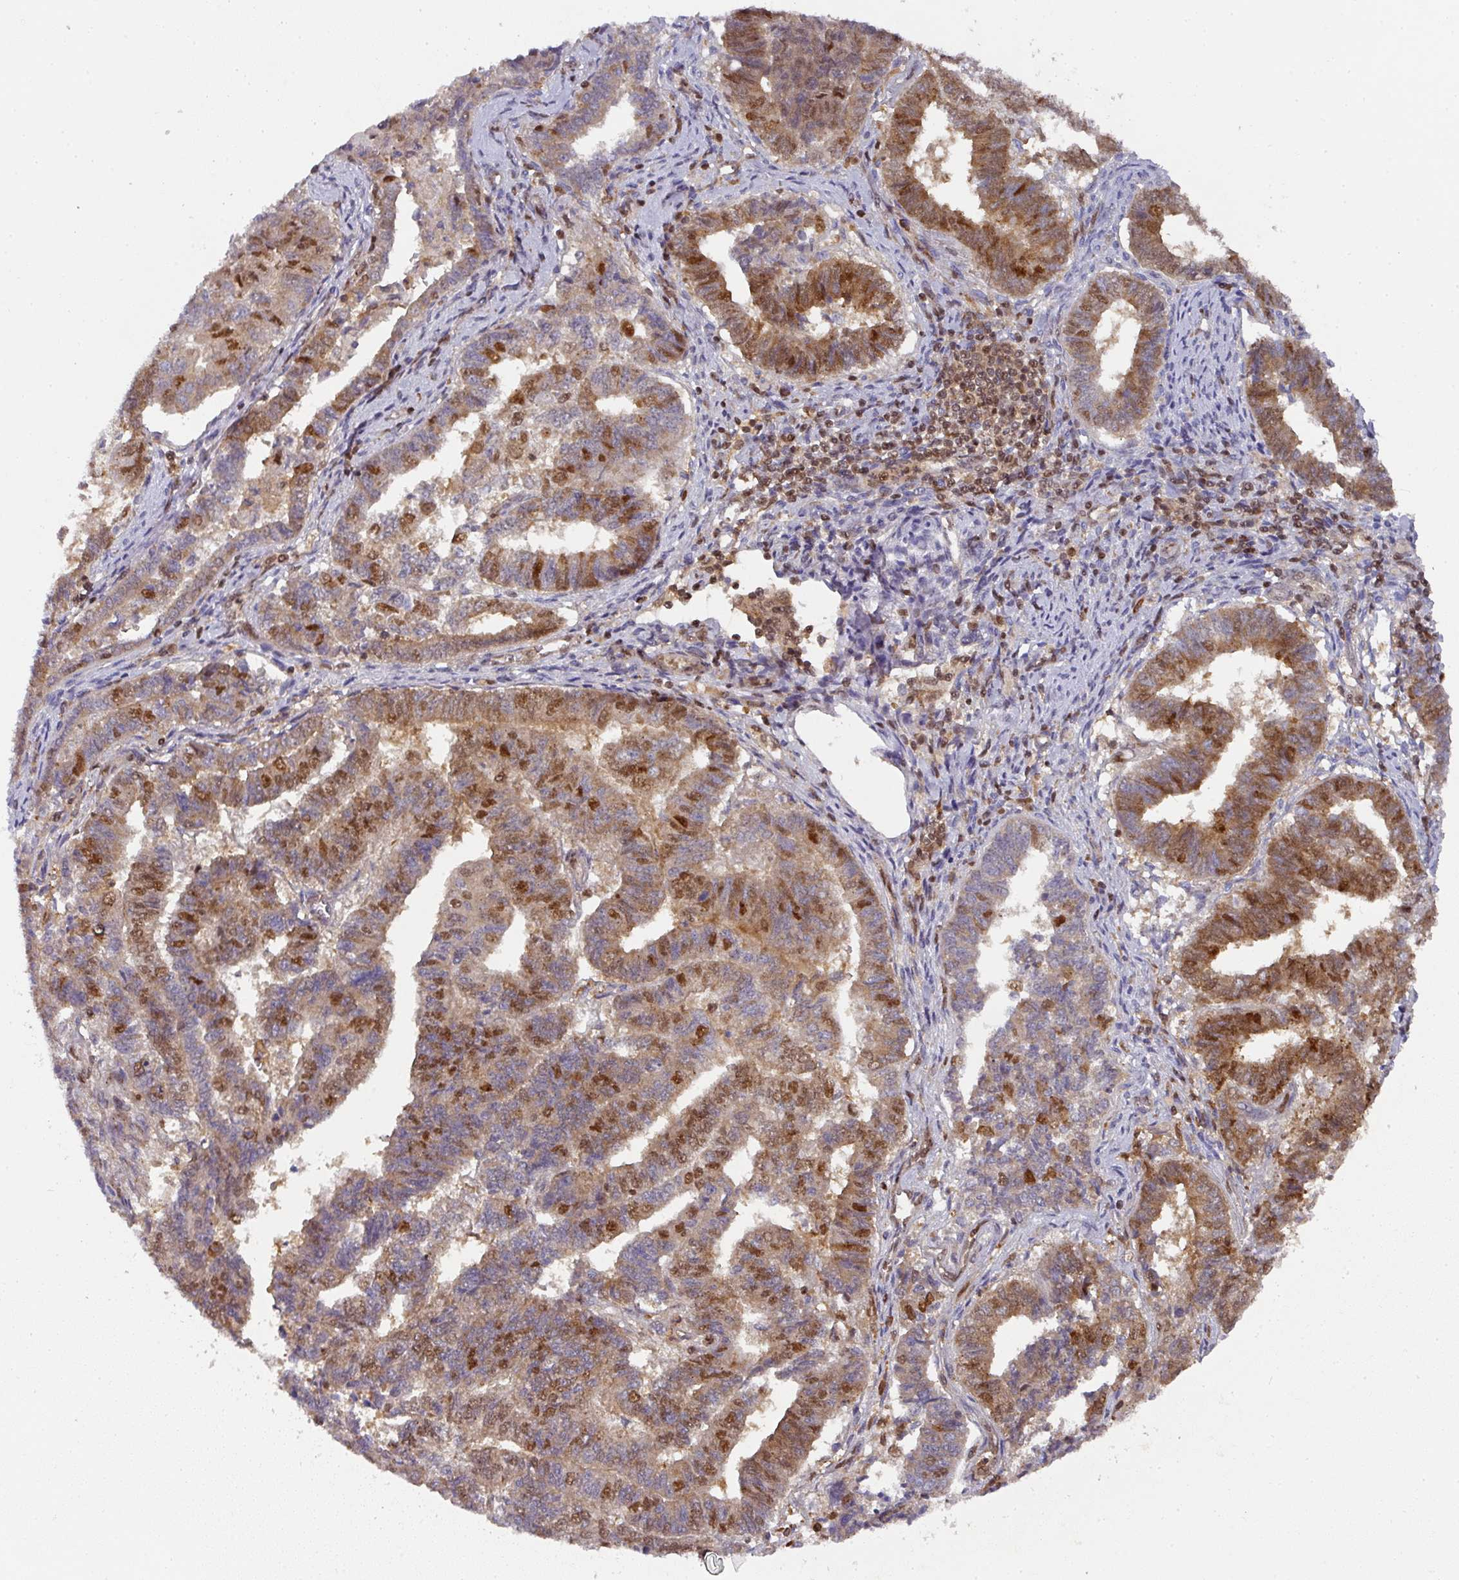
{"staining": {"intensity": "moderate", "quantity": "25%-75%", "location": "cytoplasmic/membranous,nuclear"}, "tissue": "endometrial cancer", "cell_type": "Tumor cells", "image_type": "cancer", "snomed": [{"axis": "morphology", "description": "Adenocarcinoma, NOS"}, {"axis": "topography", "description": "Endometrium"}], "caption": "High-power microscopy captured an immunohistochemistry (IHC) histopathology image of endometrial cancer, revealing moderate cytoplasmic/membranous and nuclear staining in approximately 25%-75% of tumor cells. Using DAB (brown) and hematoxylin (blue) stains, captured at high magnification using brightfield microscopy.", "gene": "DIDO1", "patient": {"sex": "female", "age": 72}}